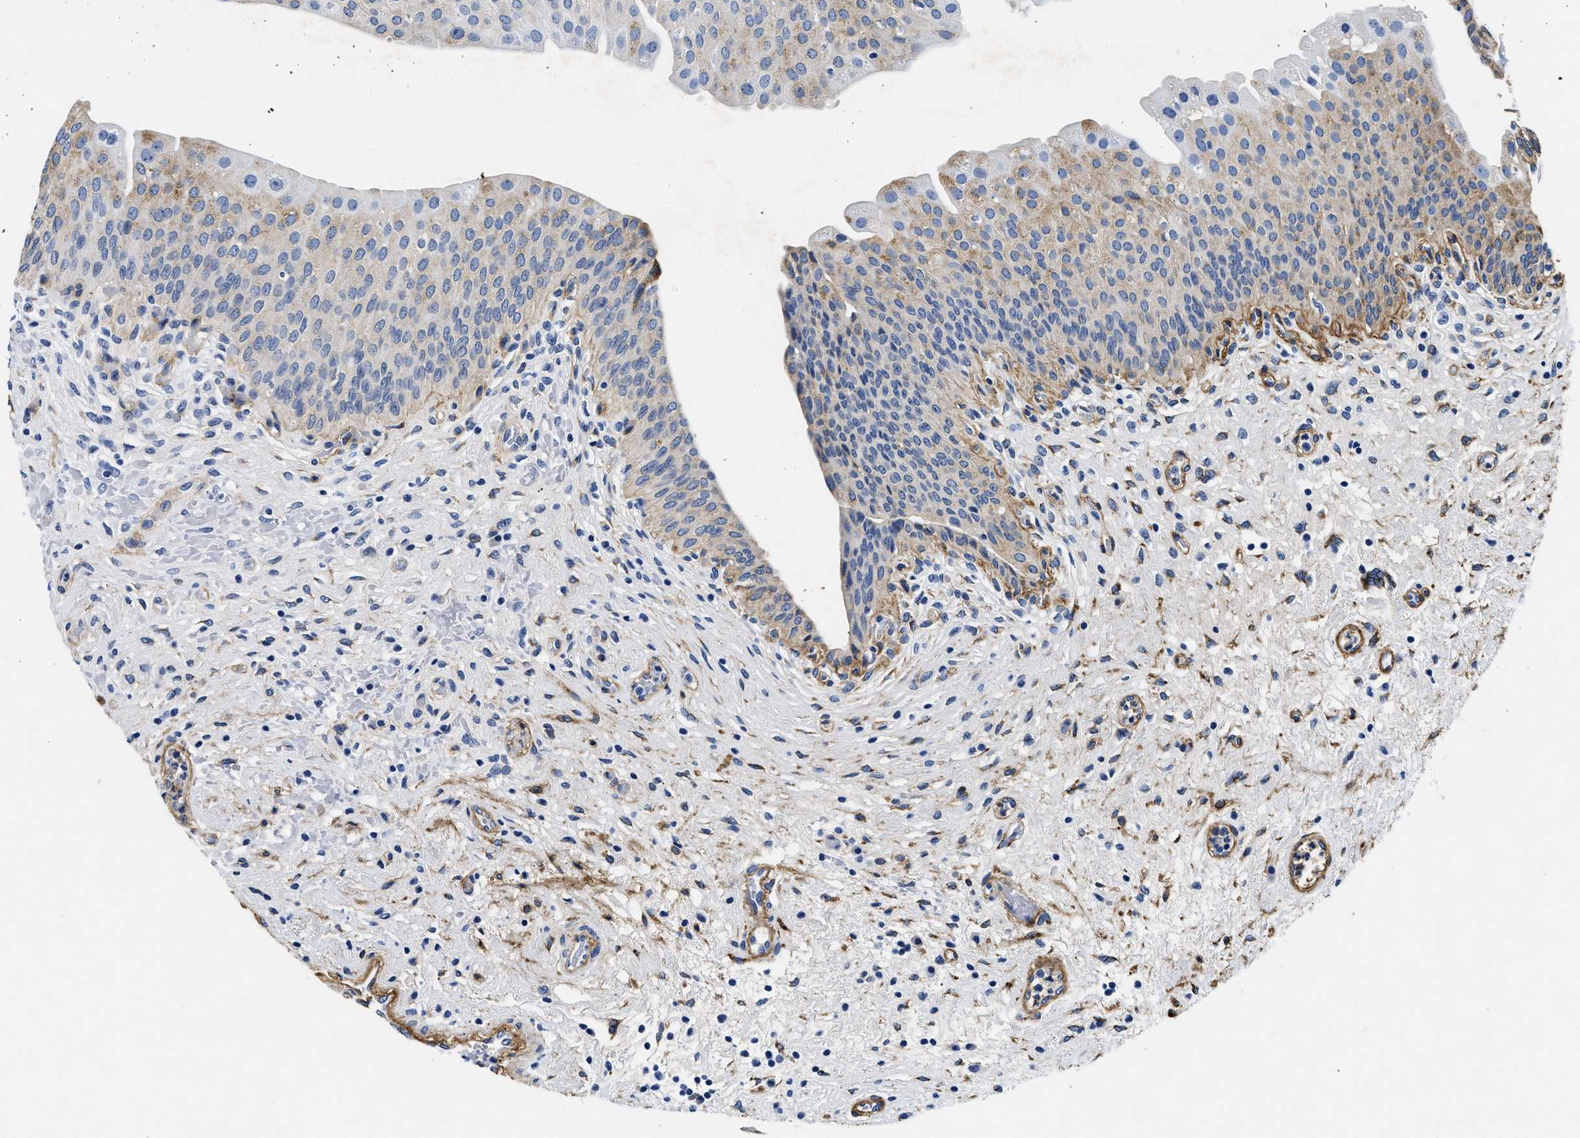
{"staining": {"intensity": "moderate", "quantity": "<25%", "location": "cytoplasmic/membranous"}, "tissue": "urinary bladder", "cell_type": "Urothelial cells", "image_type": "normal", "snomed": [{"axis": "morphology", "description": "Normal tissue, NOS"}, {"axis": "topography", "description": "Urinary bladder"}], "caption": "A low amount of moderate cytoplasmic/membranous positivity is identified in approximately <25% of urothelial cells in unremarkable urinary bladder.", "gene": "LAMA3", "patient": {"sex": "male", "age": 46}}